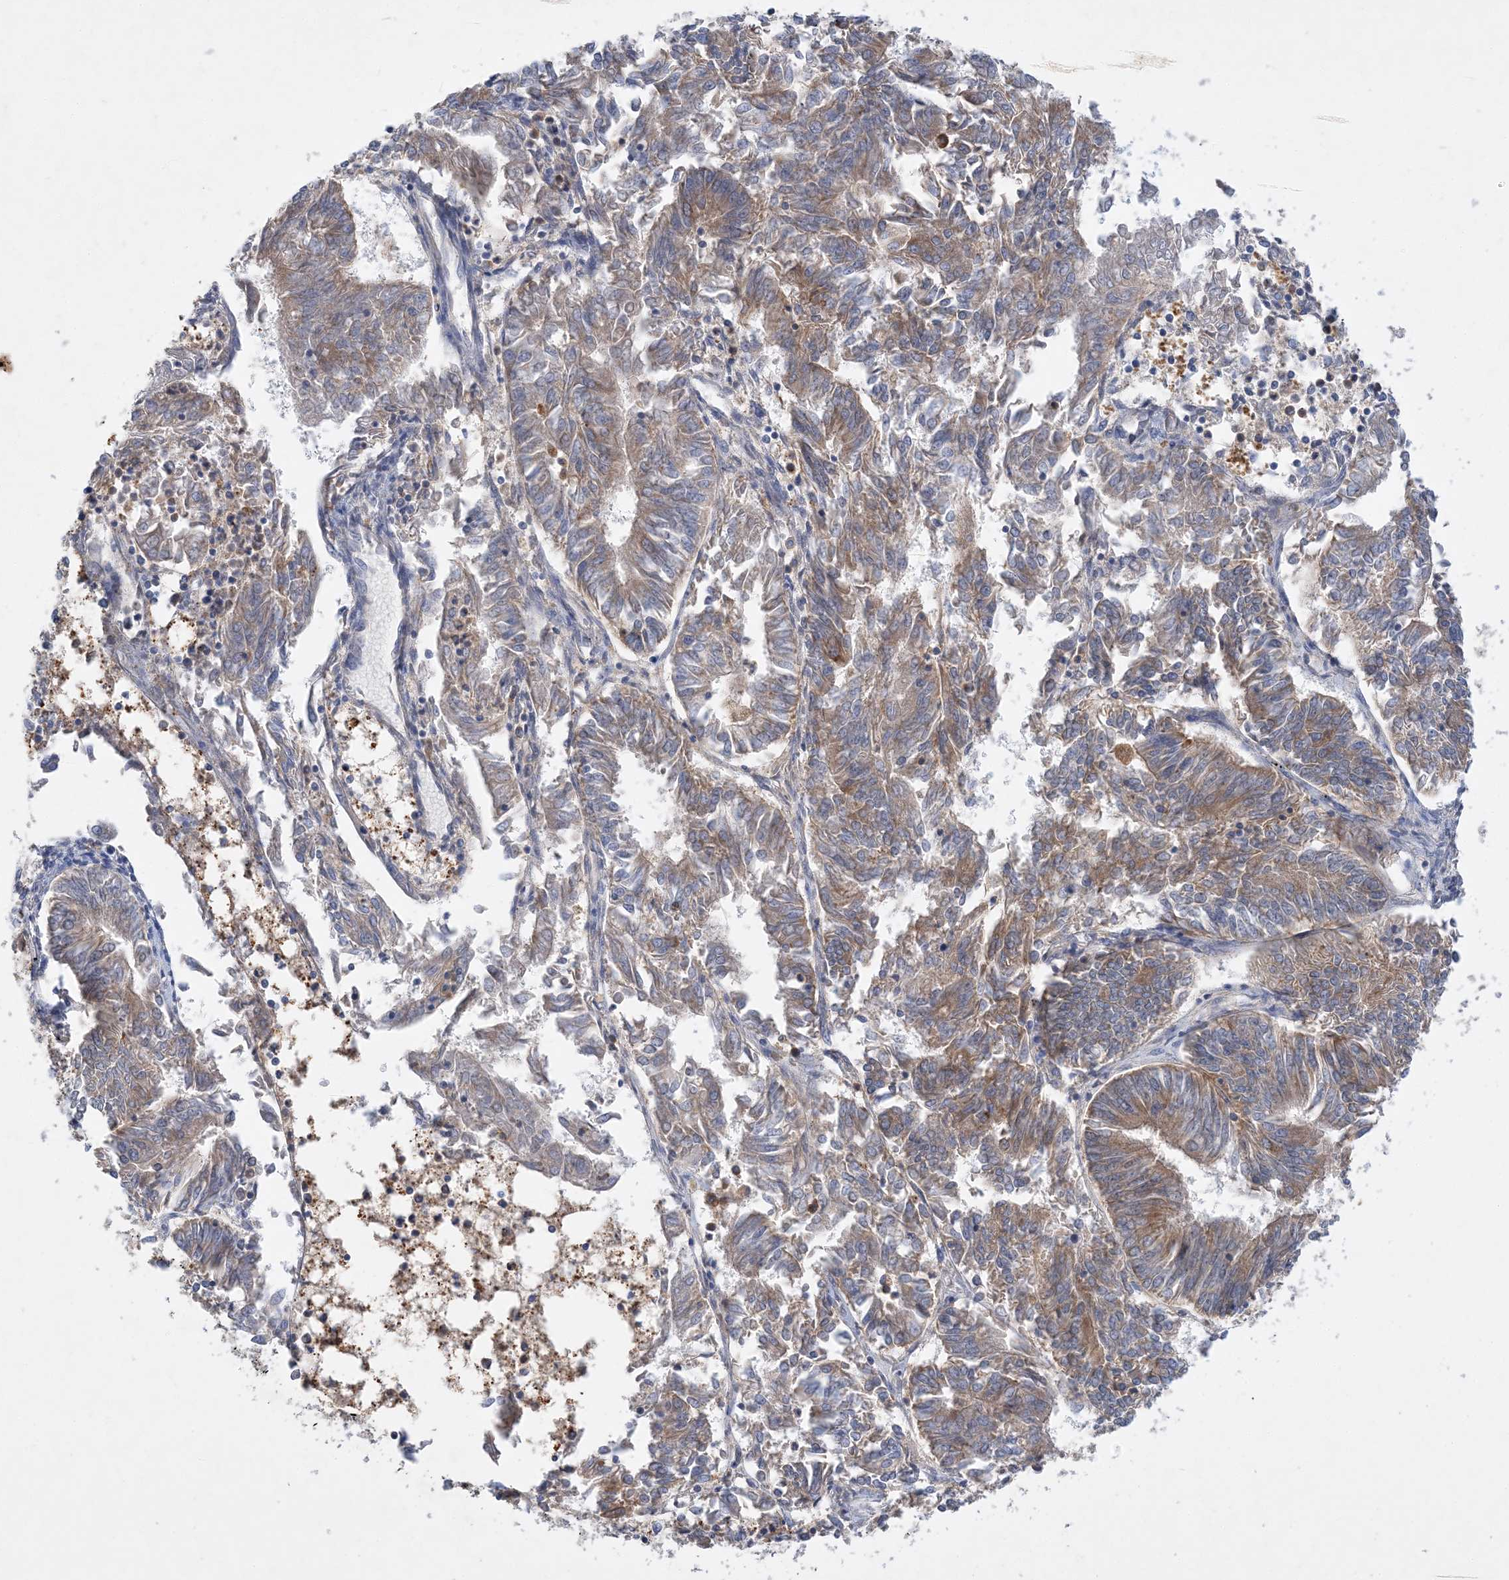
{"staining": {"intensity": "moderate", "quantity": ">75%", "location": "cytoplasmic/membranous"}, "tissue": "endometrial cancer", "cell_type": "Tumor cells", "image_type": "cancer", "snomed": [{"axis": "morphology", "description": "Adenocarcinoma, NOS"}, {"axis": "topography", "description": "Endometrium"}], "caption": "This micrograph reveals IHC staining of endometrial cancer (adenocarcinoma), with medium moderate cytoplasmic/membranous staining in about >75% of tumor cells.", "gene": "GRINA", "patient": {"sex": "female", "age": 58}}